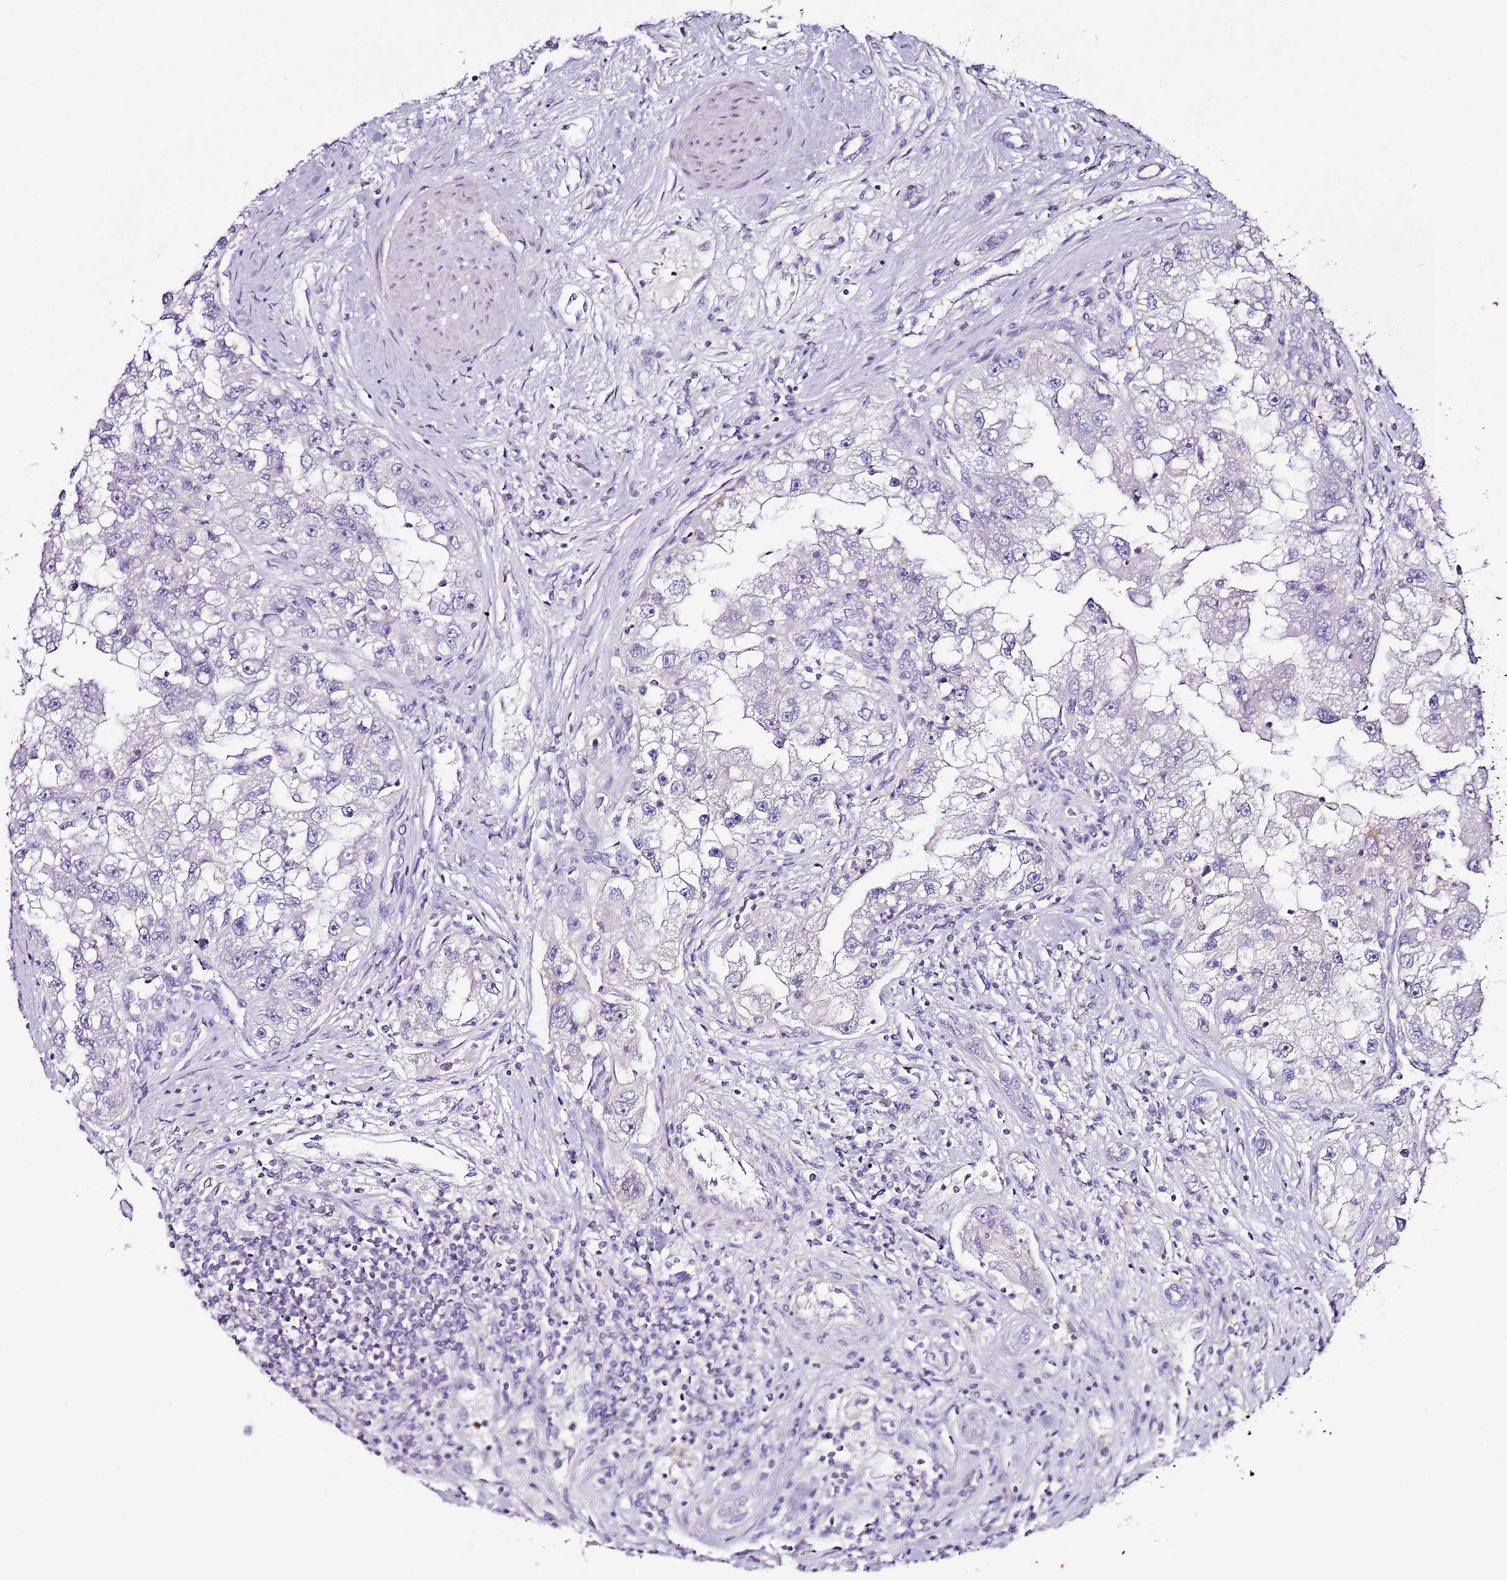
{"staining": {"intensity": "negative", "quantity": "none", "location": "none"}, "tissue": "renal cancer", "cell_type": "Tumor cells", "image_type": "cancer", "snomed": [{"axis": "morphology", "description": "Adenocarcinoma, NOS"}, {"axis": "topography", "description": "Kidney"}], "caption": "A high-resolution histopathology image shows immunohistochemistry staining of renal adenocarcinoma, which reveals no significant staining in tumor cells. (DAB (3,3'-diaminobenzidine) immunohistochemistry, high magnification).", "gene": "IL2RG", "patient": {"sex": "male", "age": 63}}